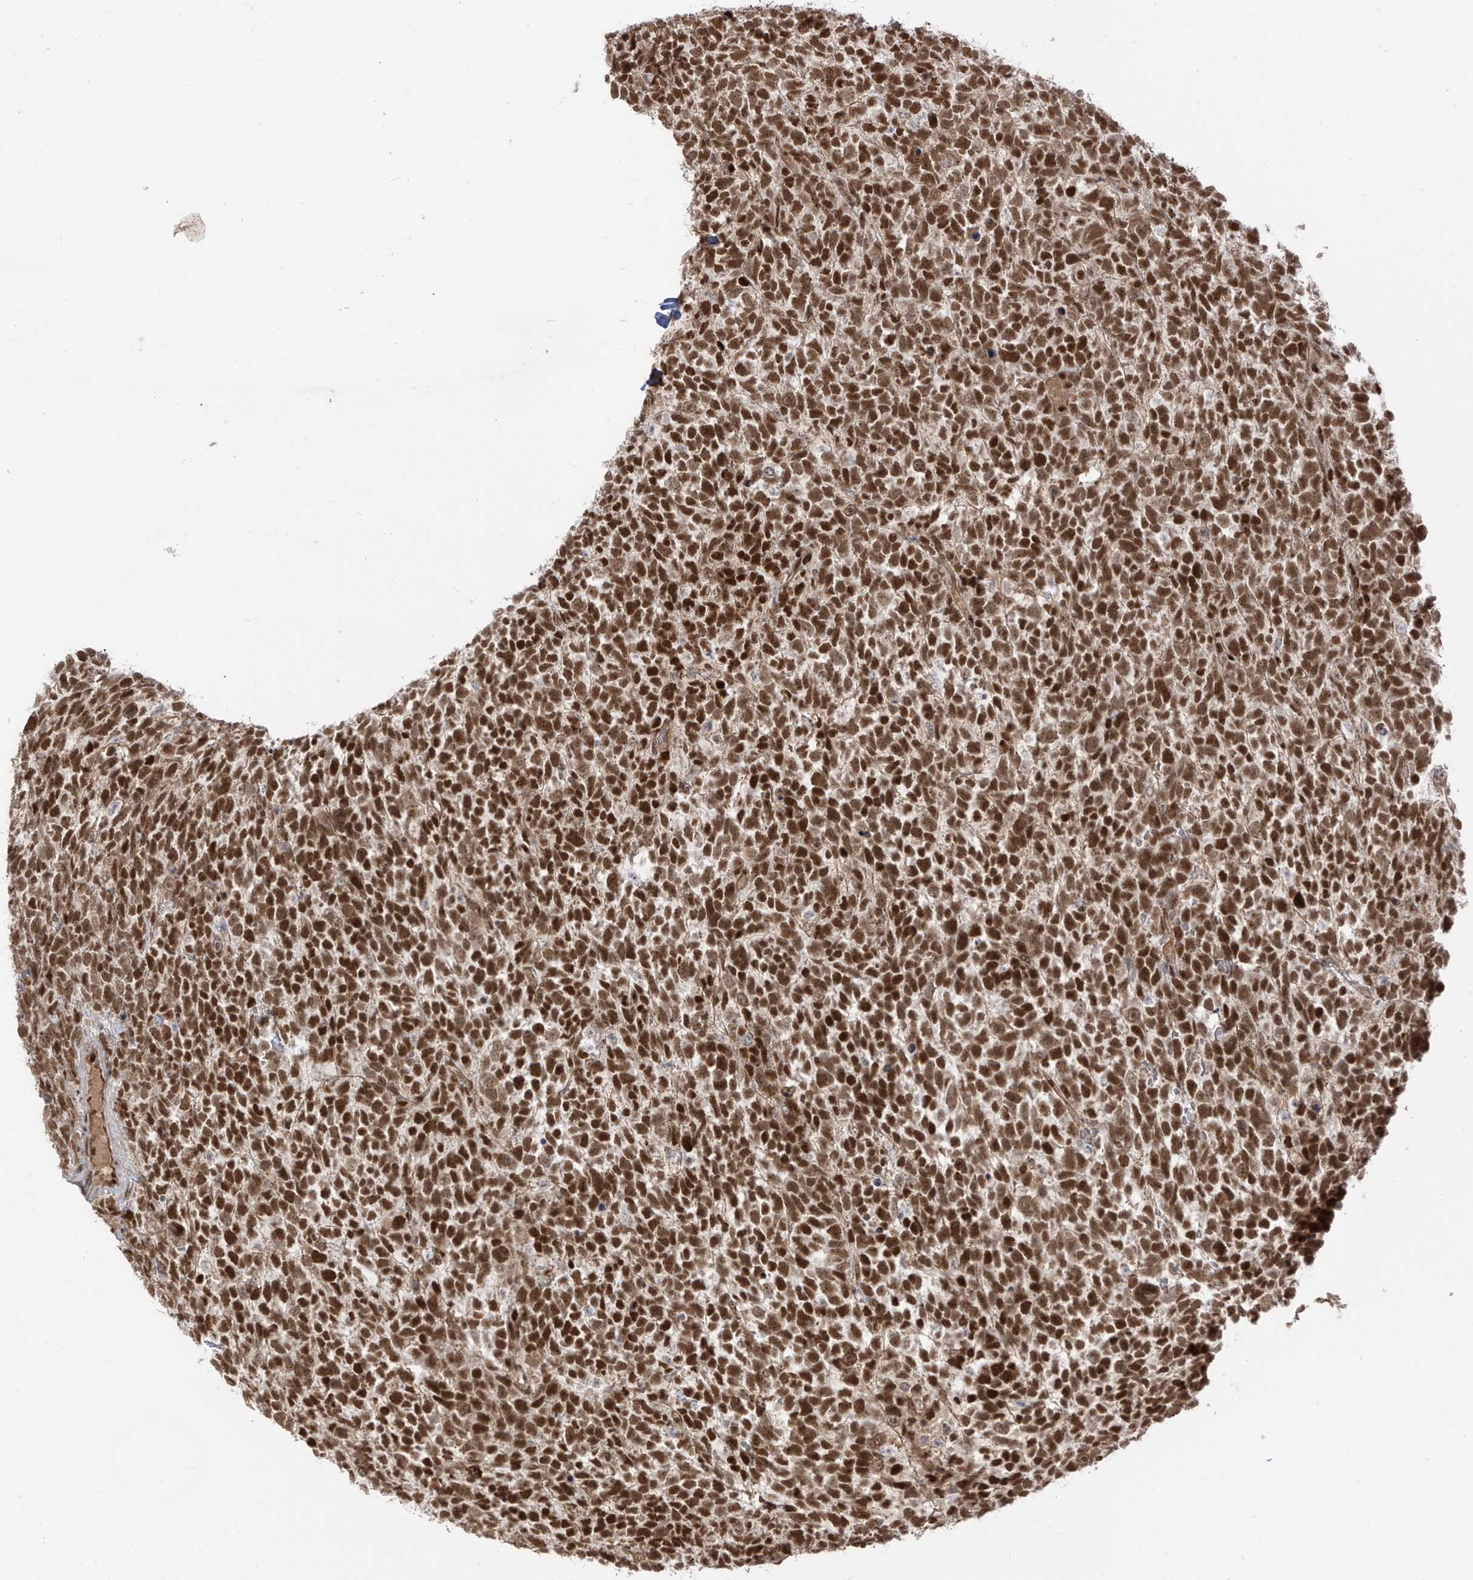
{"staining": {"intensity": "moderate", "quantity": ">75%", "location": "nuclear"}, "tissue": "urothelial cancer", "cell_type": "Tumor cells", "image_type": "cancer", "snomed": [{"axis": "morphology", "description": "Urothelial carcinoma, High grade"}, {"axis": "topography", "description": "Urinary bladder"}], "caption": "High-grade urothelial carcinoma stained with a protein marker shows moderate staining in tumor cells.", "gene": "ARHGEF3", "patient": {"sex": "female", "age": 82}}